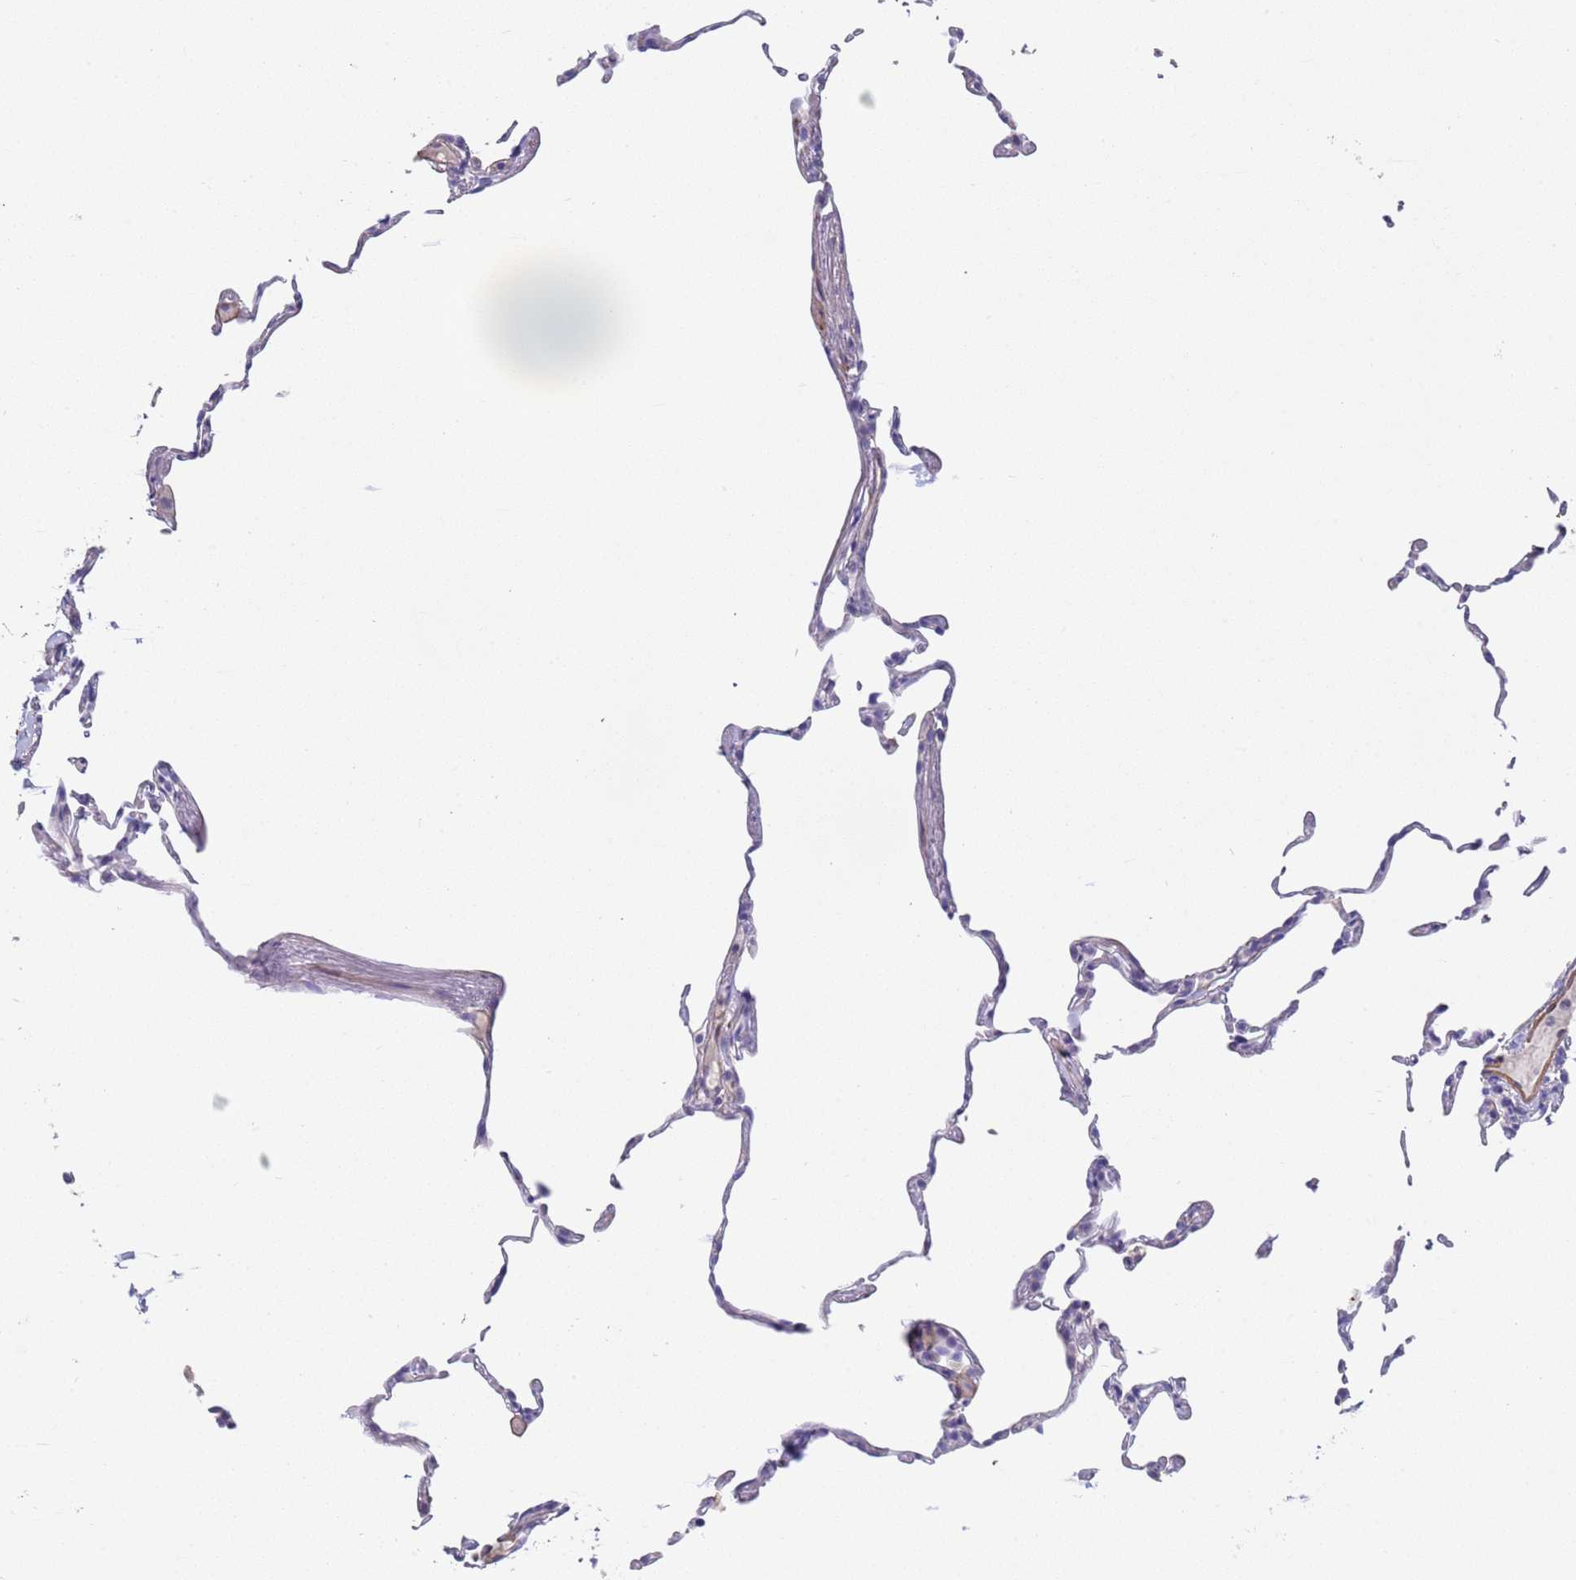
{"staining": {"intensity": "negative", "quantity": "none", "location": "none"}, "tissue": "lung", "cell_type": "Alveolar cells", "image_type": "normal", "snomed": [{"axis": "morphology", "description": "Normal tissue, NOS"}, {"axis": "topography", "description": "Lung"}], "caption": "Alveolar cells are negative for brown protein staining in benign lung. Brightfield microscopy of immunohistochemistry stained with DAB (brown) and hematoxylin (blue), captured at high magnification.", "gene": "KBTBD3", "patient": {"sex": "female", "age": 57}}